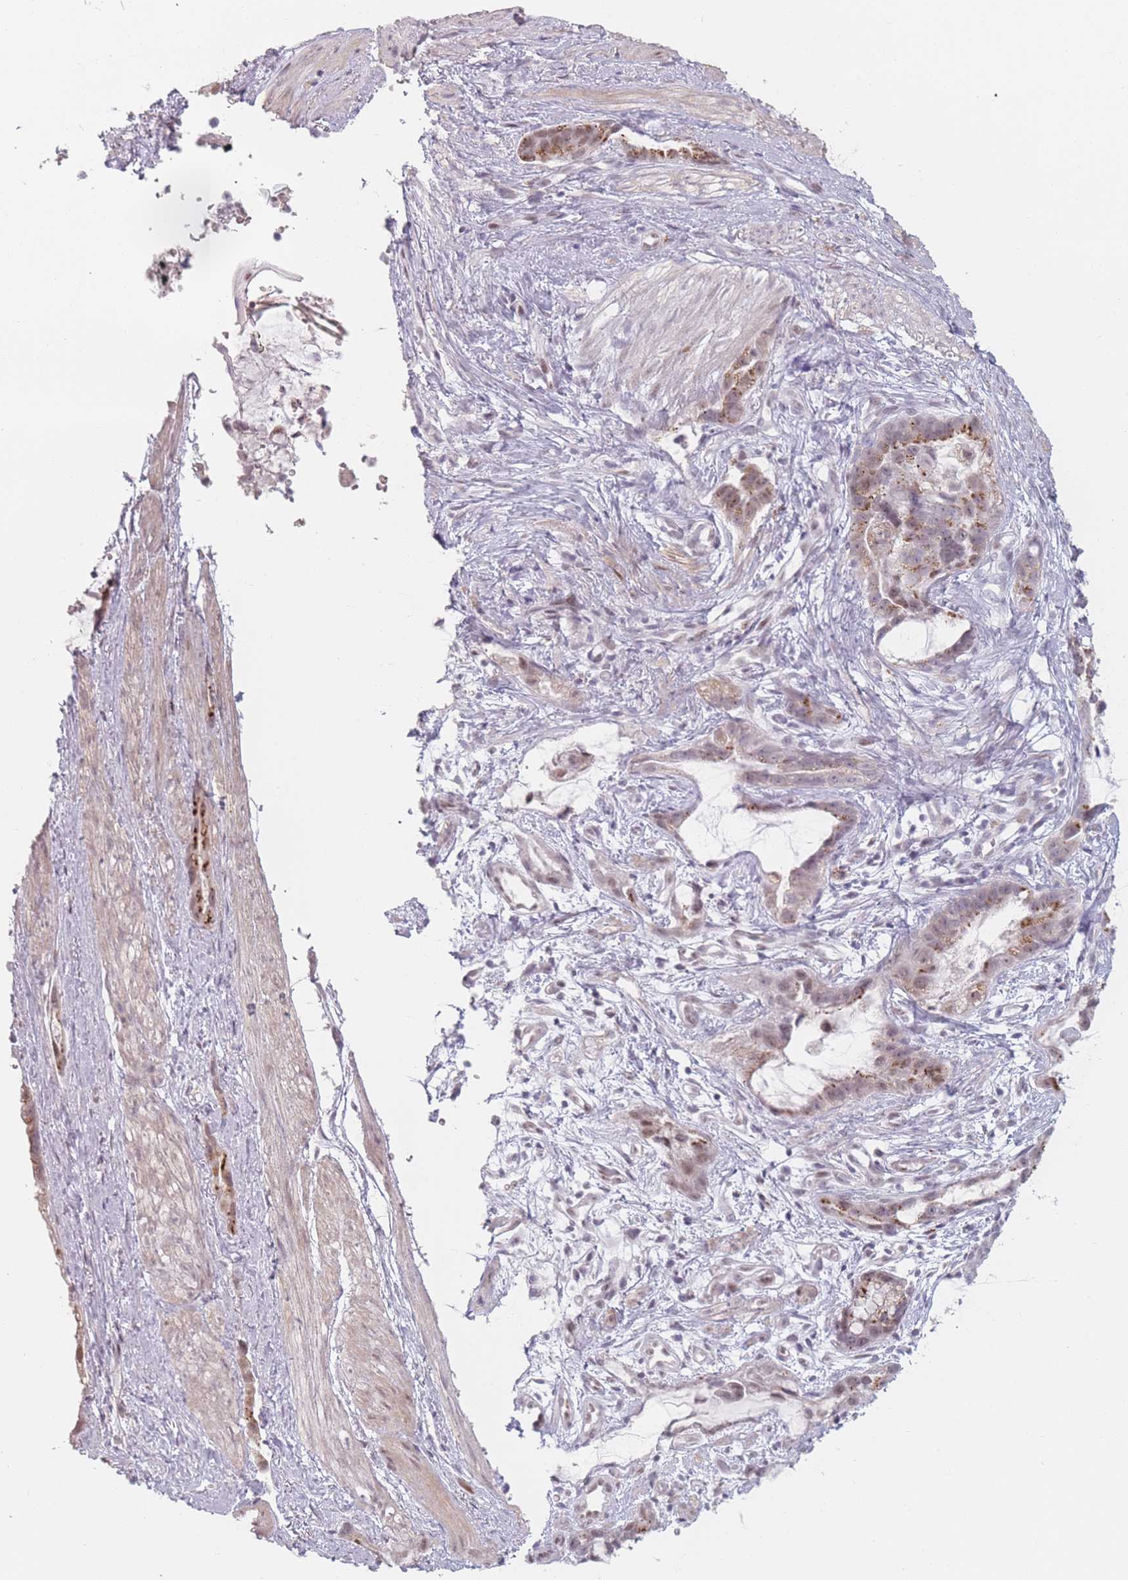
{"staining": {"intensity": "moderate", "quantity": "25%-75%", "location": "cytoplasmic/membranous,nuclear"}, "tissue": "stomach cancer", "cell_type": "Tumor cells", "image_type": "cancer", "snomed": [{"axis": "morphology", "description": "Adenocarcinoma, NOS"}, {"axis": "topography", "description": "Stomach"}], "caption": "Stomach cancer stained with immunohistochemistry demonstrates moderate cytoplasmic/membranous and nuclear expression in approximately 25%-75% of tumor cells.", "gene": "OR10C1", "patient": {"sex": "male", "age": 55}}